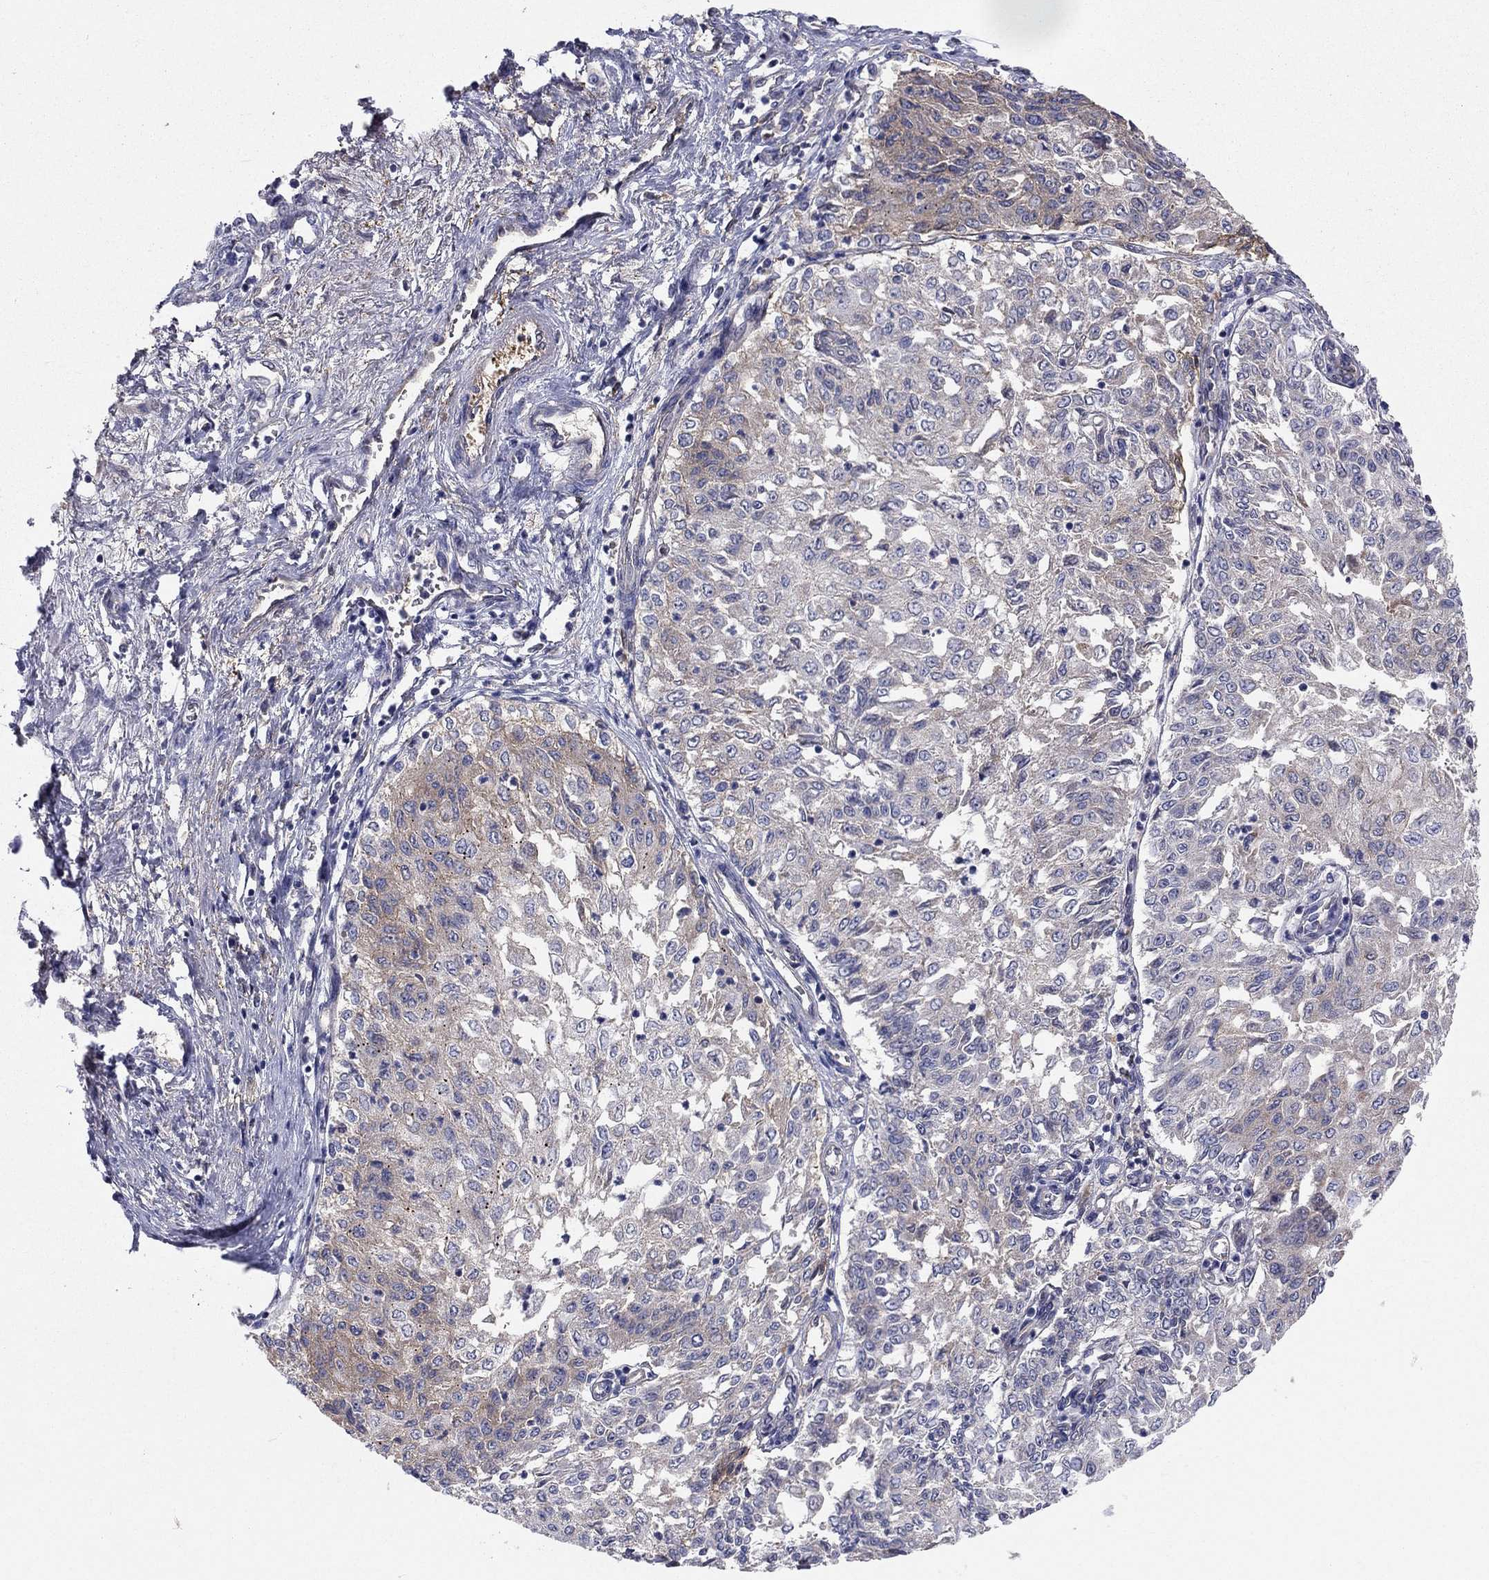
{"staining": {"intensity": "moderate", "quantity": "<25%", "location": "cytoplasmic/membranous"}, "tissue": "urothelial cancer", "cell_type": "Tumor cells", "image_type": "cancer", "snomed": [{"axis": "morphology", "description": "Urothelial carcinoma, Low grade"}, {"axis": "topography", "description": "Urinary bladder"}], "caption": "Immunohistochemistry (DAB) staining of urothelial cancer reveals moderate cytoplasmic/membranous protein positivity in about <25% of tumor cells.", "gene": "EMP2", "patient": {"sex": "male", "age": 78}}